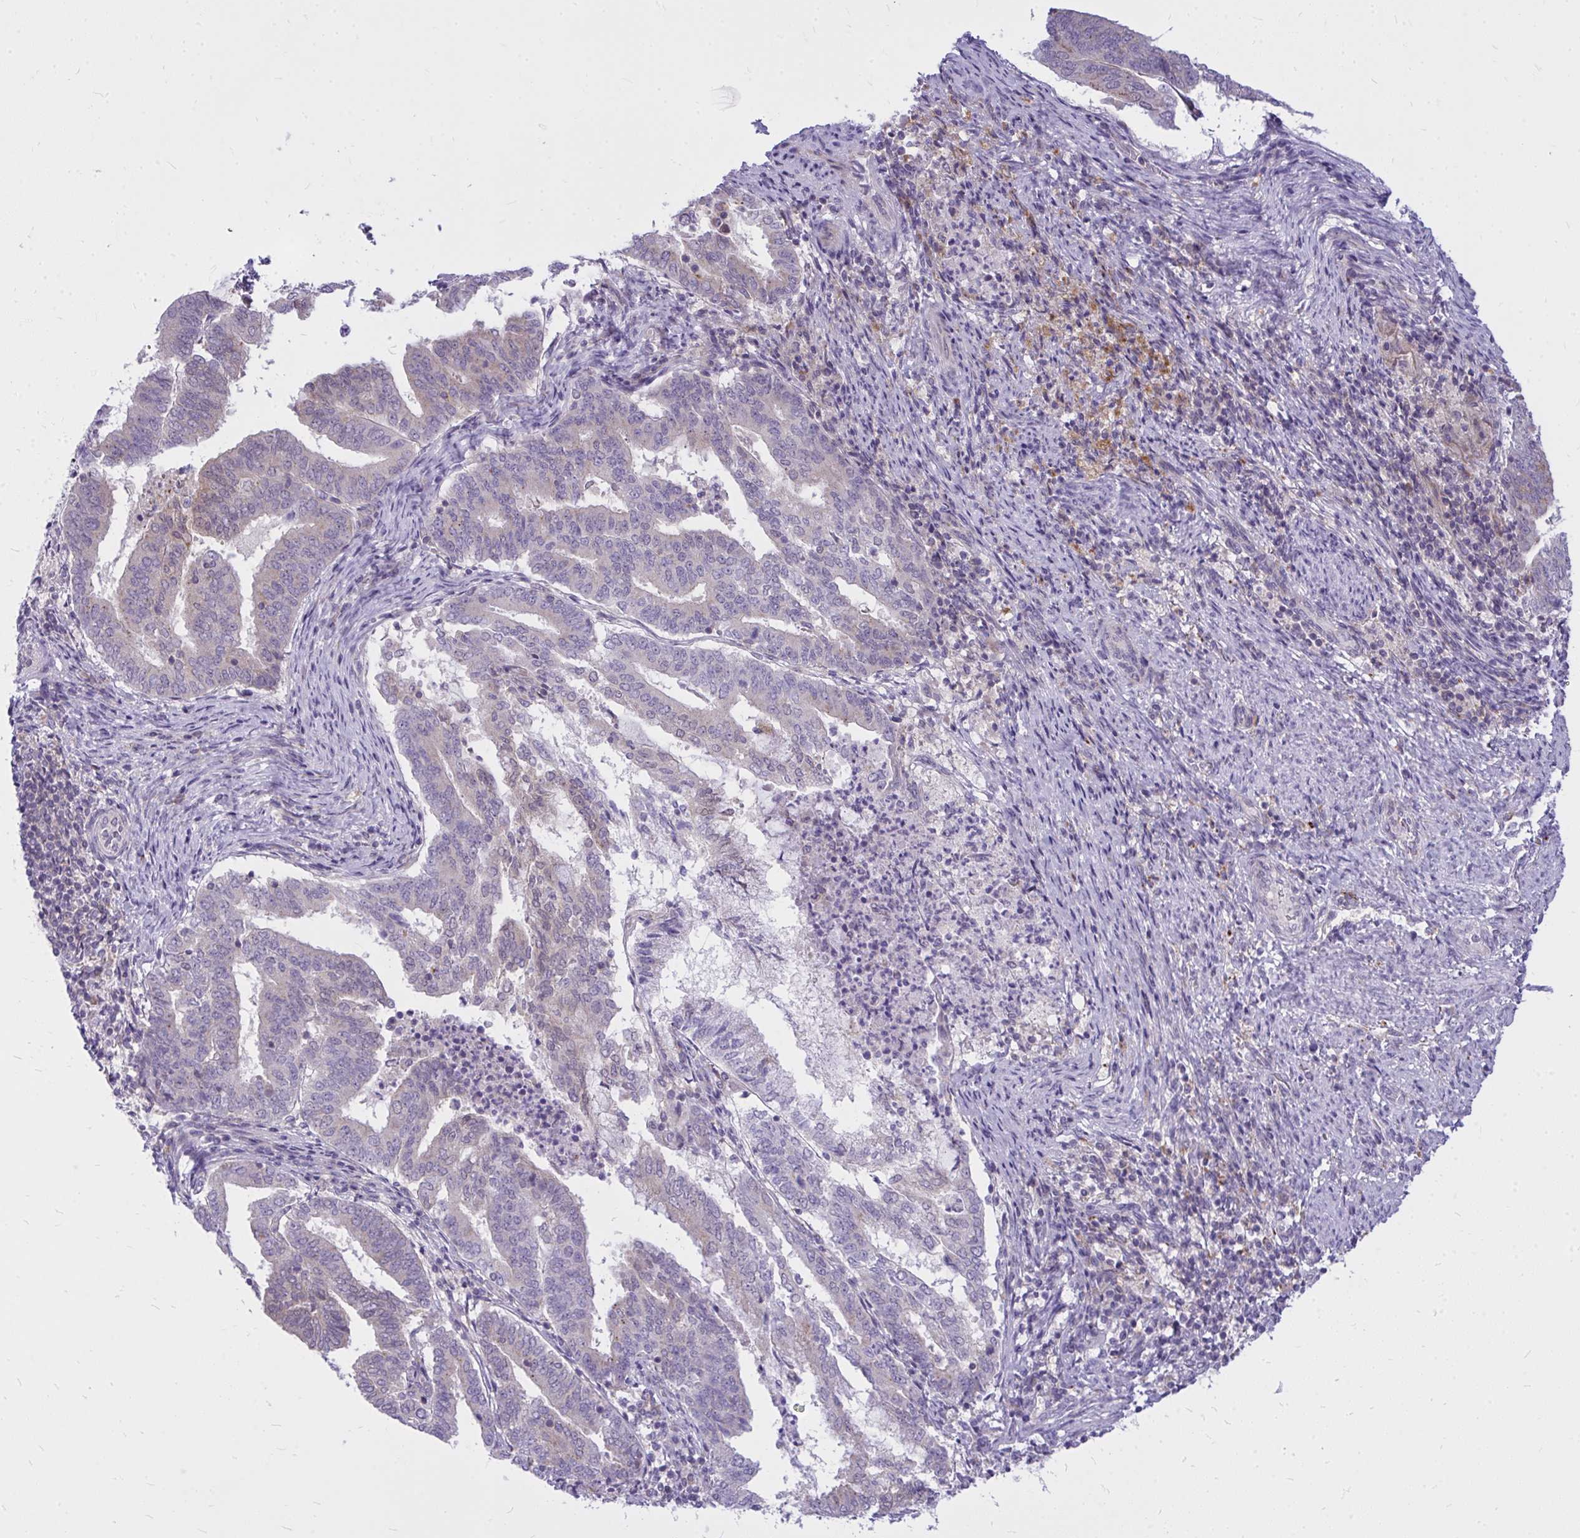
{"staining": {"intensity": "weak", "quantity": "<25%", "location": "cytoplasmic/membranous"}, "tissue": "endometrial cancer", "cell_type": "Tumor cells", "image_type": "cancer", "snomed": [{"axis": "morphology", "description": "Adenocarcinoma, NOS"}, {"axis": "topography", "description": "Endometrium"}], "caption": "IHC of human endometrial cancer (adenocarcinoma) shows no expression in tumor cells. (DAB (3,3'-diaminobenzidine) IHC with hematoxylin counter stain).", "gene": "ZSCAN25", "patient": {"sex": "female", "age": 80}}